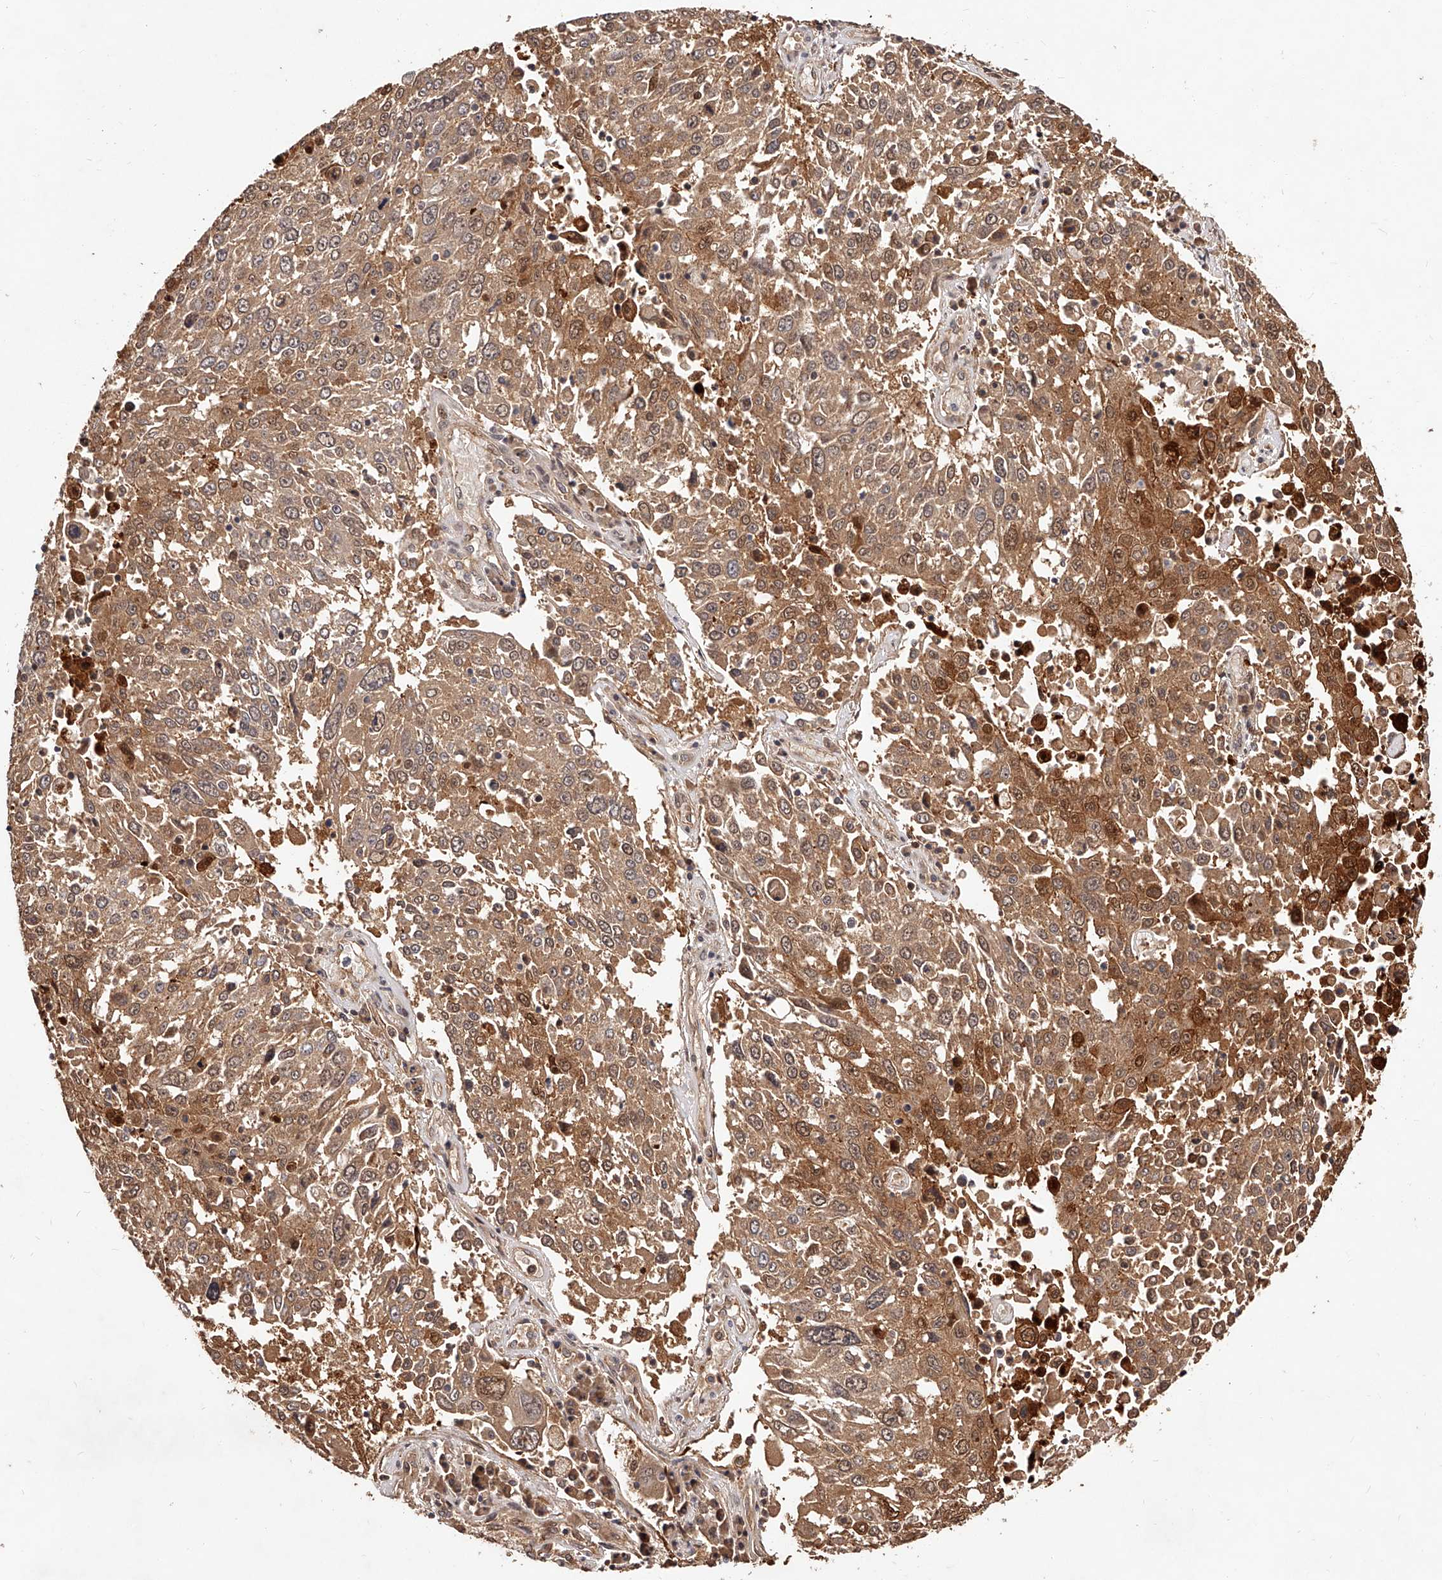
{"staining": {"intensity": "moderate", "quantity": ">75%", "location": "cytoplasmic/membranous"}, "tissue": "lung cancer", "cell_type": "Tumor cells", "image_type": "cancer", "snomed": [{"axis": "morphology", "description": "Squamous cell carcinoma, NOS"}, {"axis": "topography", "description": "Lung"}], "caption": "Immunohistochemical staining of human lung cancer (squamous cell carcinoma) reveals medium levels of moderate cytoplasmic/membranous protein staining in approximately >75% of tumor cells.", "gene": "CUL7", "patient": {"sex": "male", "age": 65}}